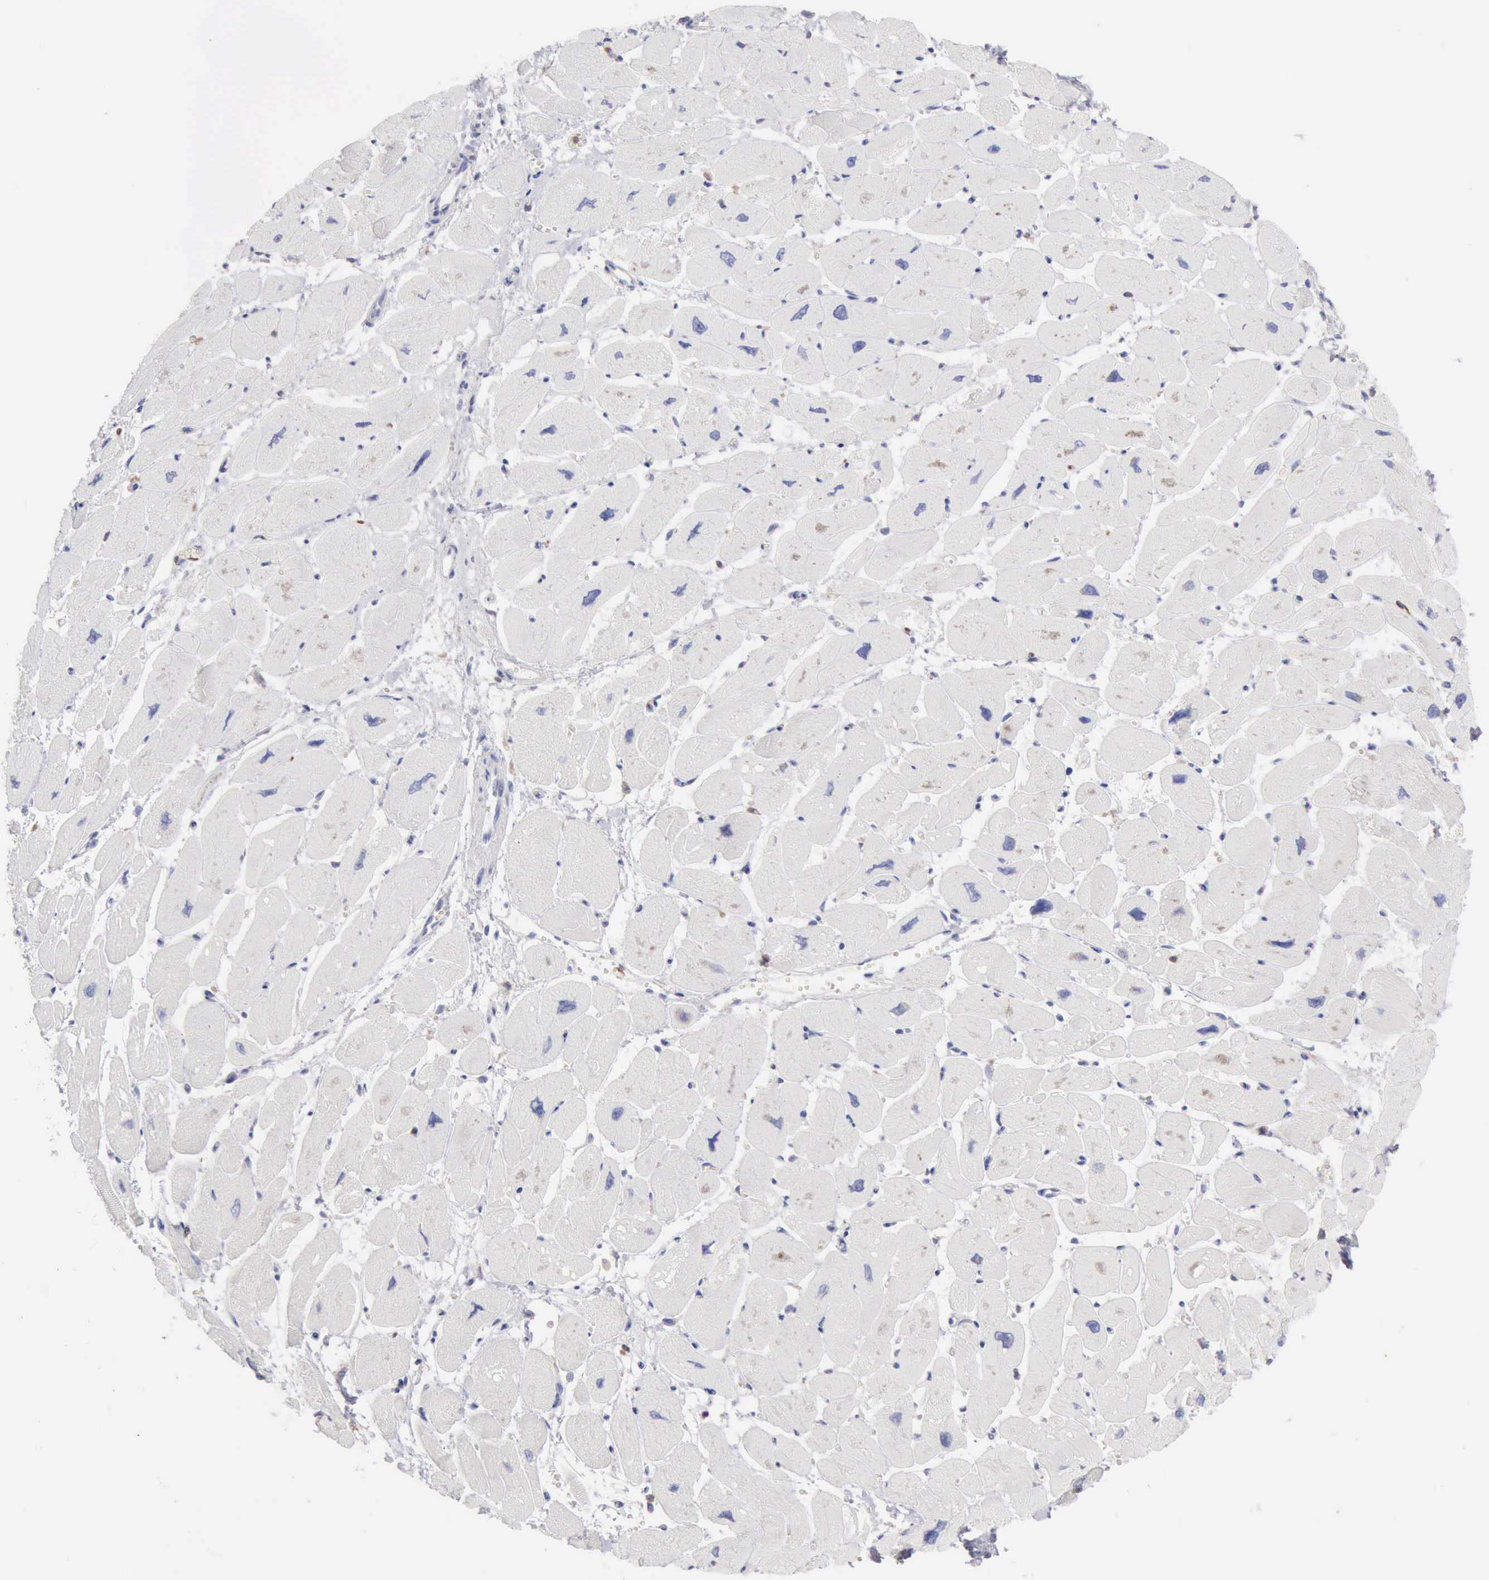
{"staining": {"intensity": "negative", "quantity": "none", "location": "none"}, "tissue": "heart muscle", "cell_type": "Cardiomyocytes", "image_type": "normal", "snomed": [{"axis": "morphology", "description": "Normal tissue, NOS"}, {"axis": "topography", "description": "Heart"}], "caption": "Immunohistochemical staining of benign human heart muscle exhibits no significant staining in cardiomyocytes.", "gene": "SASH3", "patient": {"sex": "female", "age": 54}}